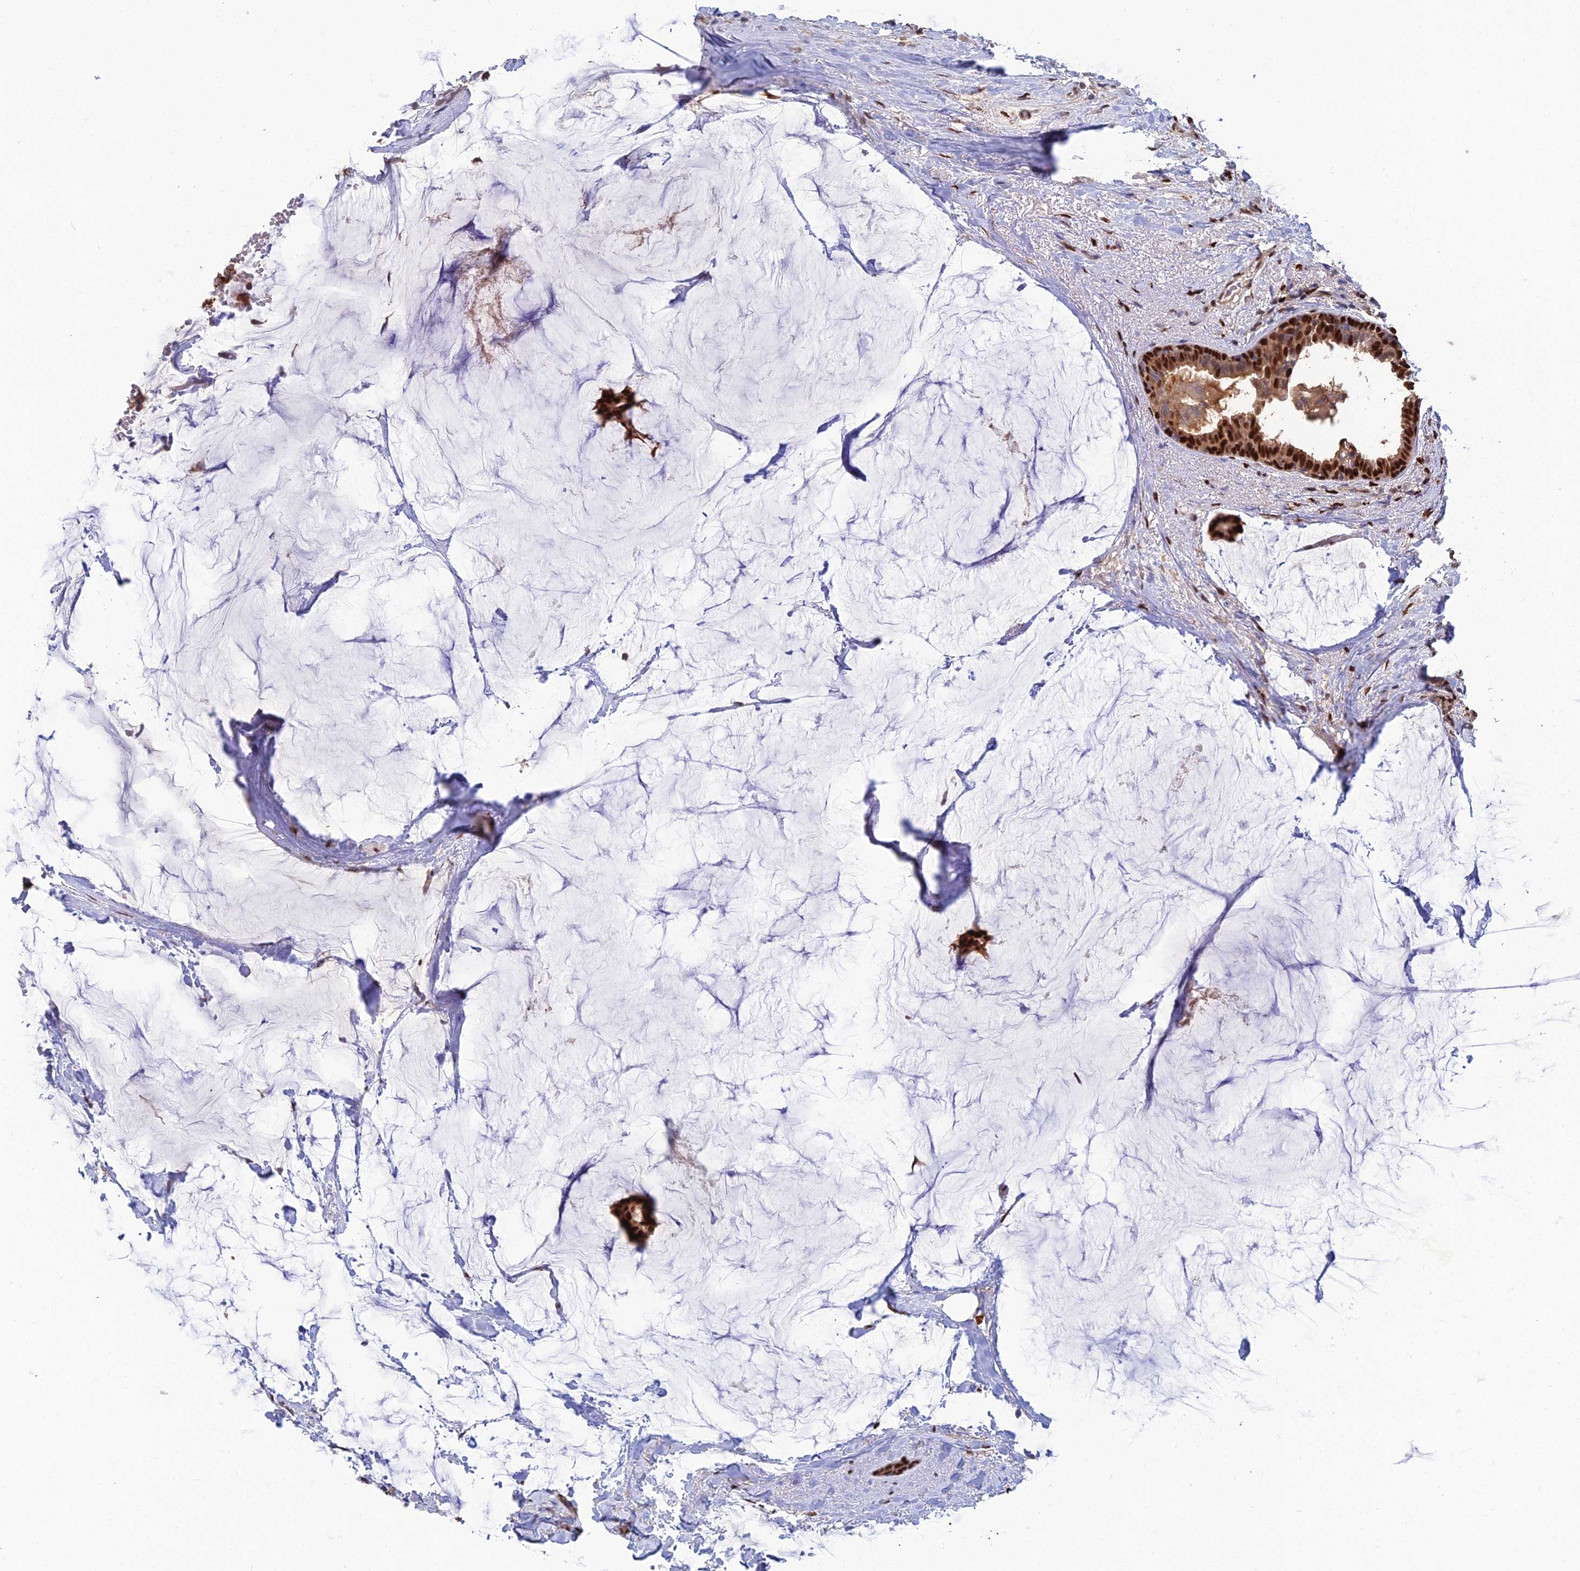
{"staining": {"intensity": "strong", "quantity": ">75%", "location": "nuclear"}, "tissue": "breast cancer", "cell_type": "Tumor cells", "image_type": "cancer", "snomed": [{"axis": "morphology", "description": "Duct carcinoma"}, {"axis": "topography", "description": "Breast"}], "caption": "Breast cancer (intraductal carcinoma) stained for a protein shows strong nuclear positivity in tumor cells. (DAB IHC with brightfield microscopy, high magnification).", "gene": "DNPEP", "patient": {"sex": "female", "age": 93}}